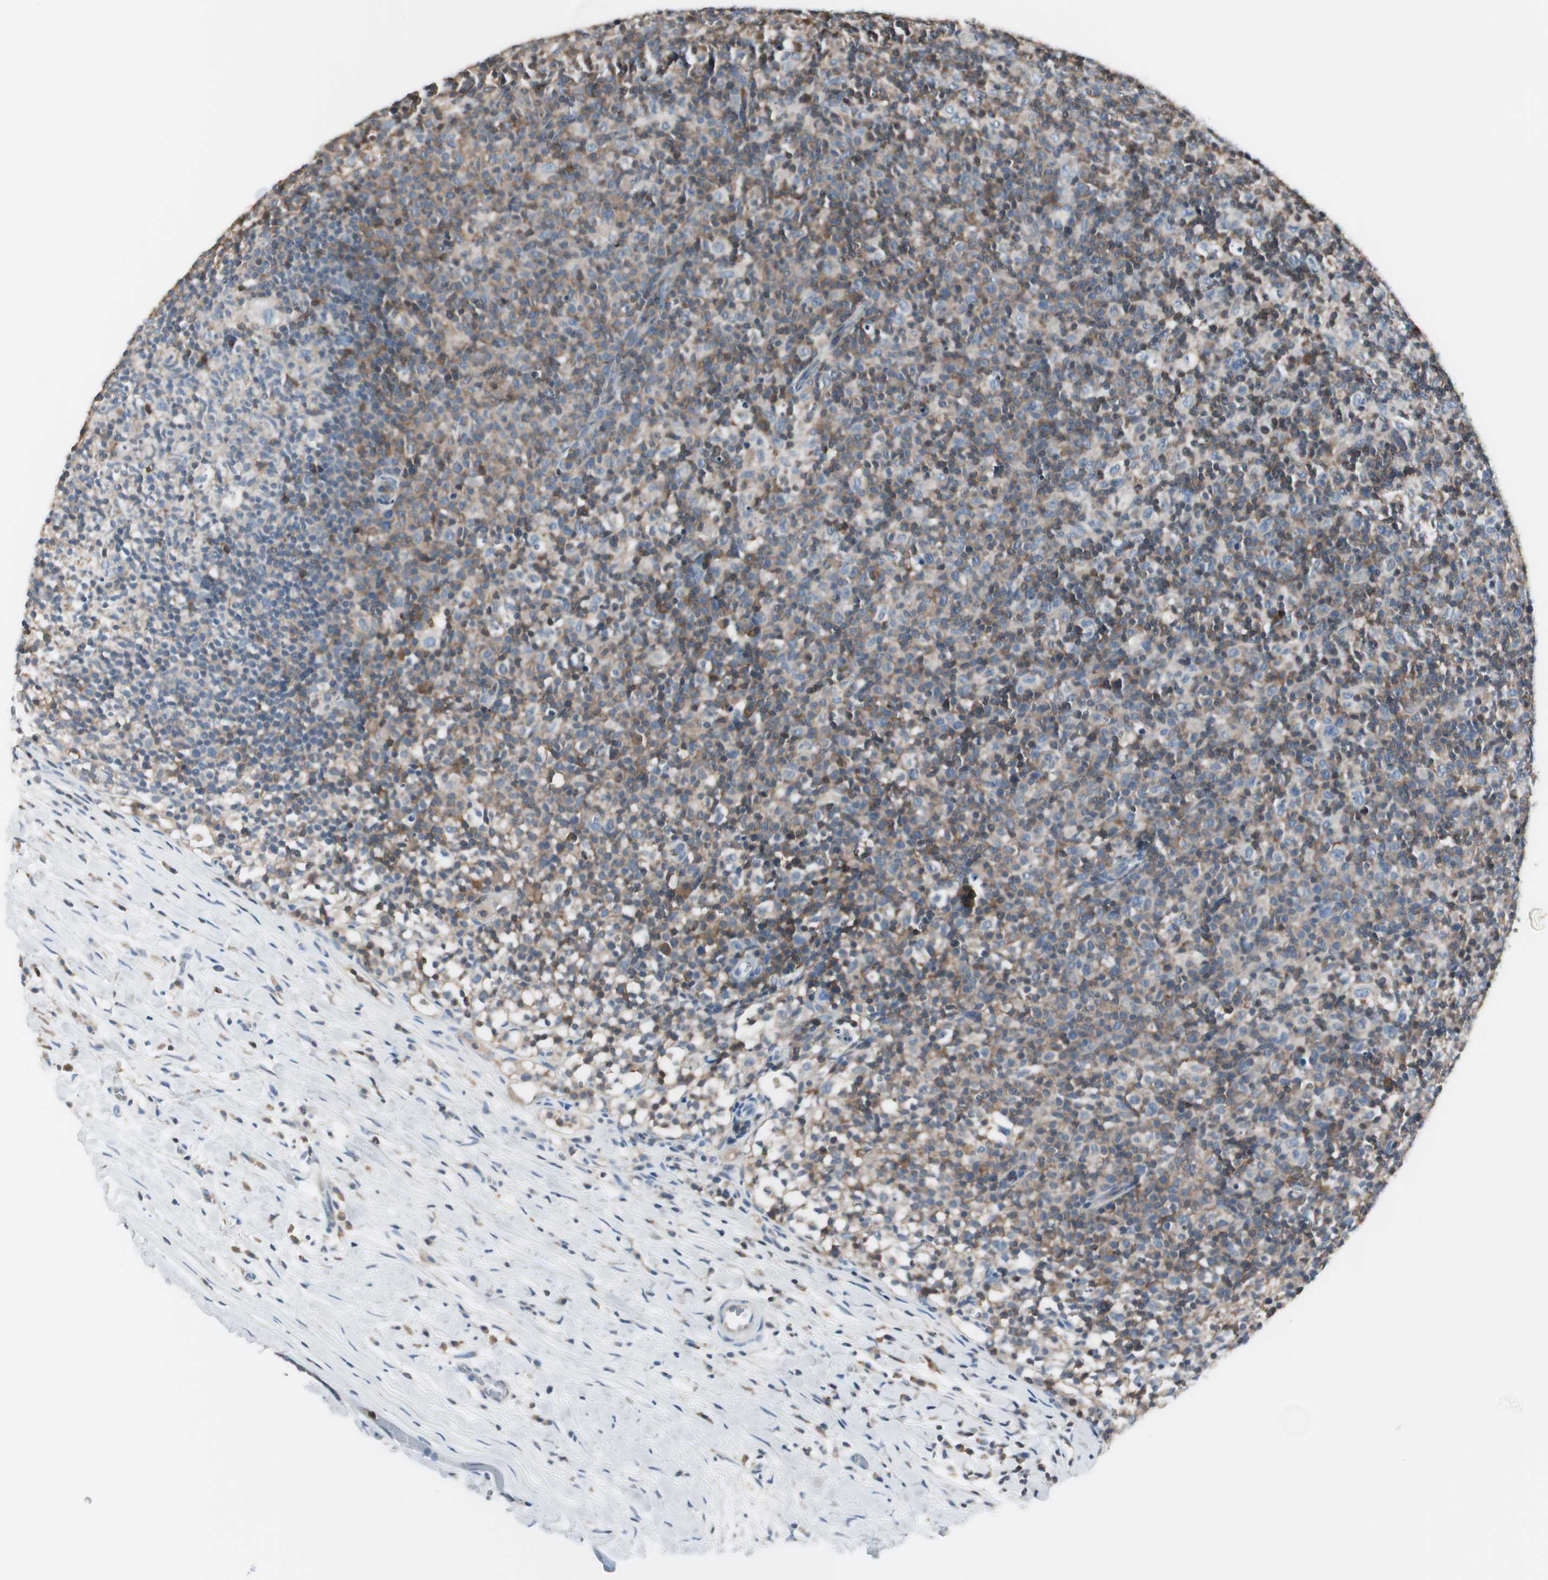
{"staining": {"intensity": "moderate", "quantity": "<25%", "location": "cytoplasmic/membranous"}, "tissue": "lymph node", "cell_type": "Germinal center cells", "image_type": "normal", "snomed": [{"axis": "morphology", "description": "Normal tissue, NOS"}, {"axis": "morphology", "description": "Inflammation, NOS"}, {"axis": "topography", "description": "Lymph node"}], "caption": "Lymph node stained for a protein shows moderate cytoplasmic/membranous positivity in germinal center cells. (Stains: DAB in brown, nuclei in blue, Microscopy: brightfield microscopy at high magnification).", "gene": "SLC9A3R1", "patient": {"sex": "male", "age": 55}}